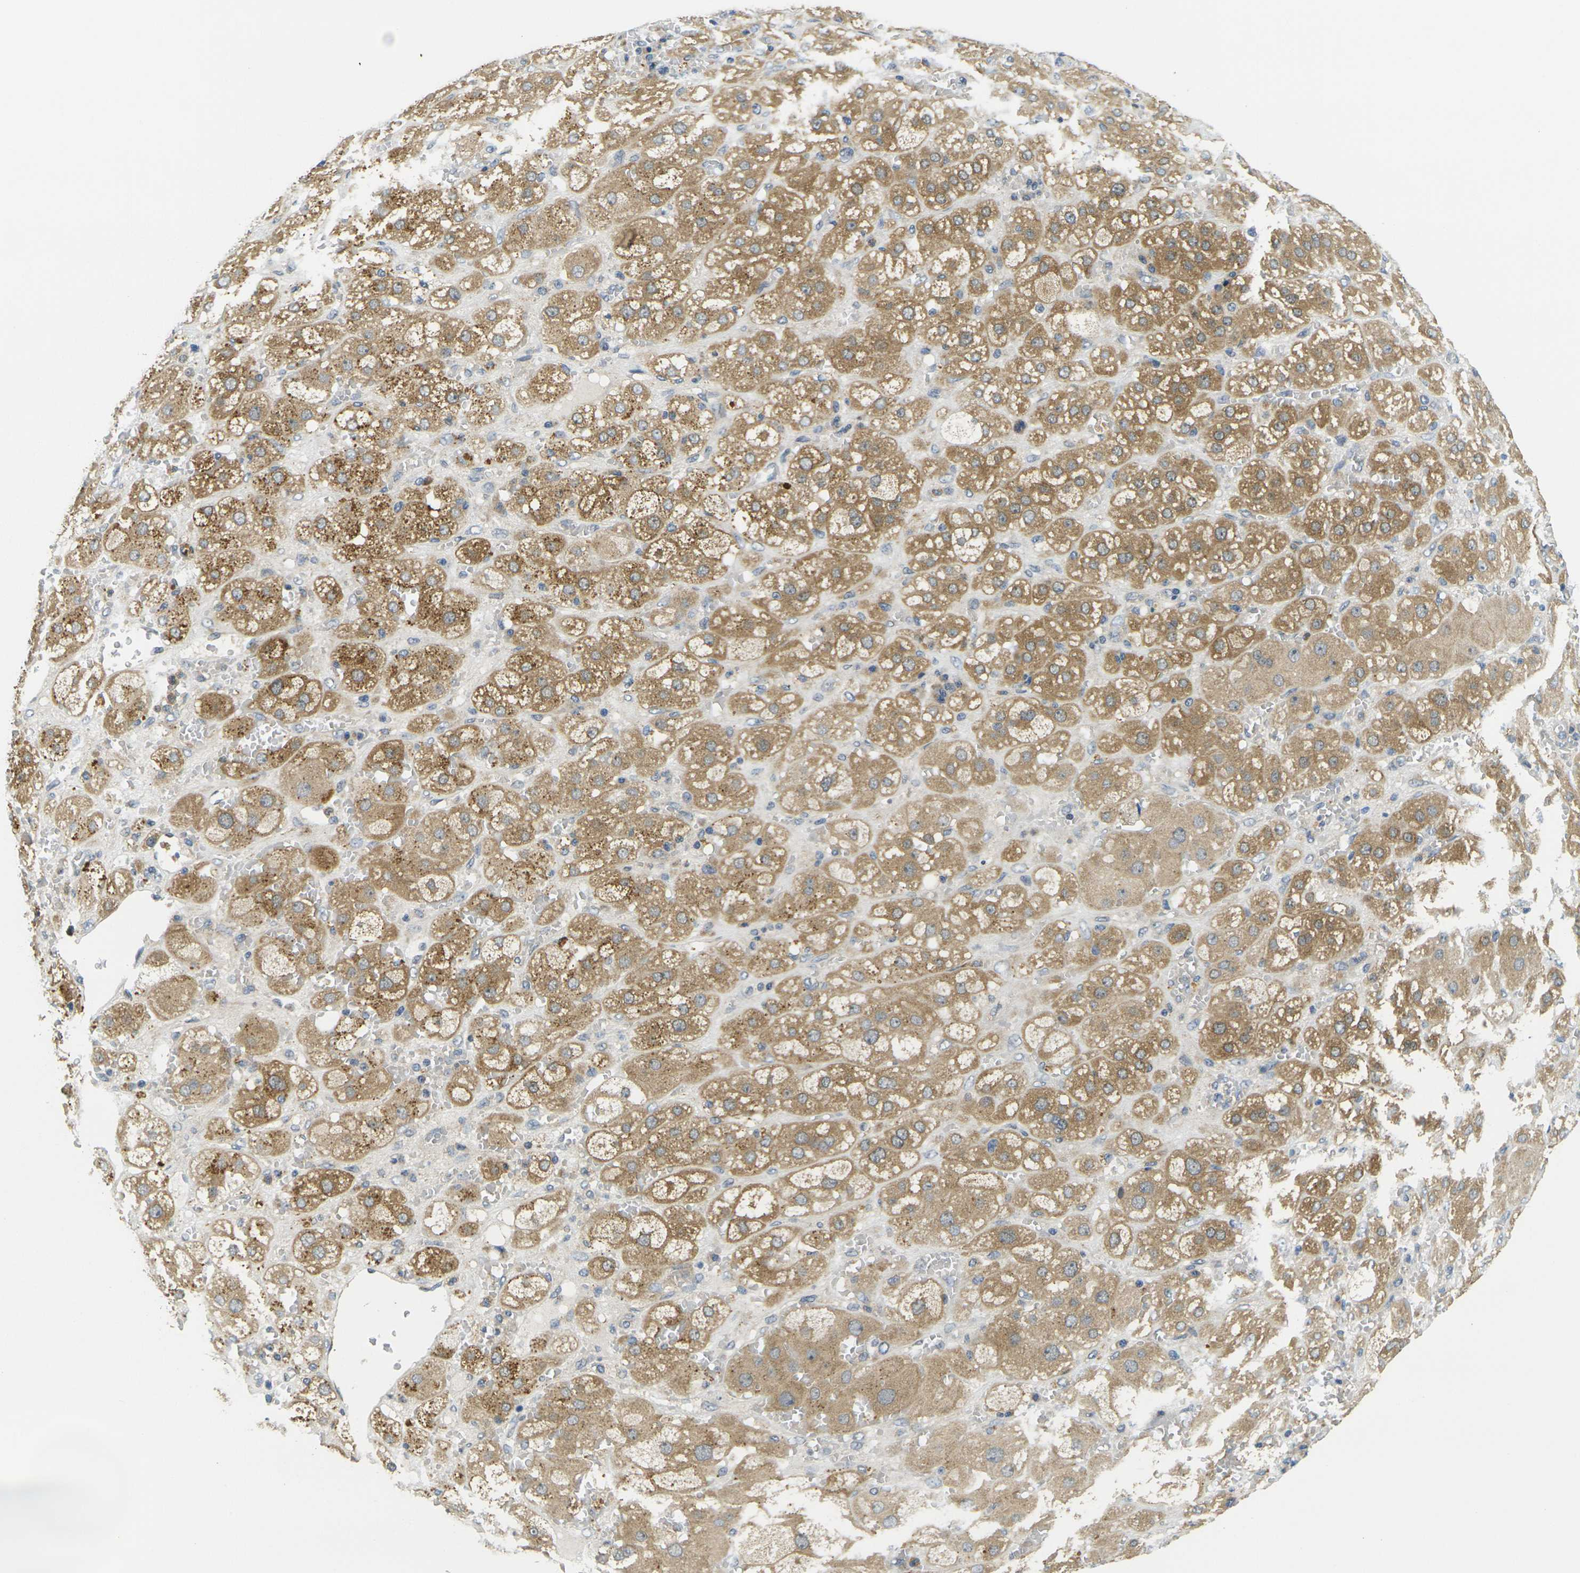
{"staining": {"intensity": "moderate", "quantity": ">75%", "location": "cytoplasmic/membranous"}, "tissue": "adrenal gland", "cell_type": "Glandular cells", "image_type": "normal", "snomed": [{"axis": "morphology", "description": "Normal tissue, NOS"}, {"axis": "topography", "description": "Adrenal gland"}], "caption": "Approximately >75% of glandular cells in benign human adrenal gland exhibit moderate cytoplasmic/membranous protein staining as visualized by brown immunohistochemical staining.", "gene": "MINAR2", "patient": {"sex": "female", "age": 47}}